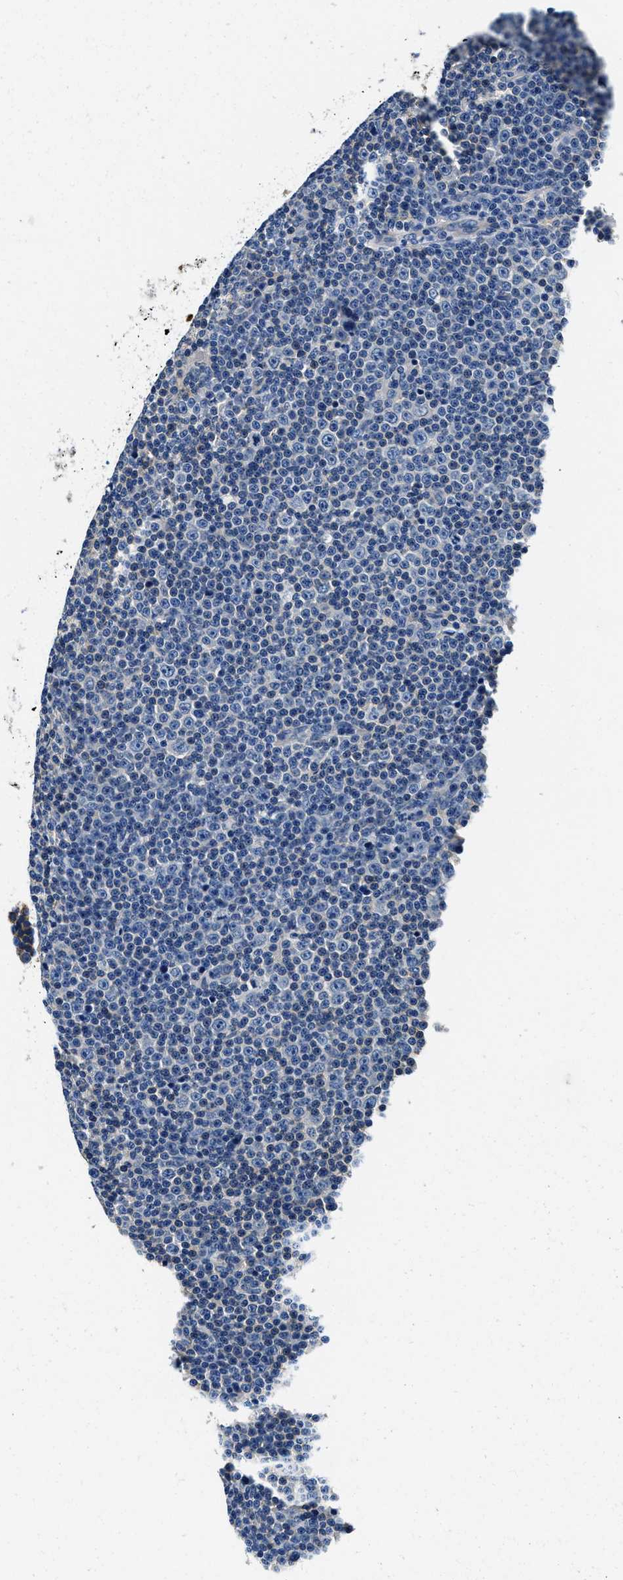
{"staining": {"intensity": "negative", "quantity": "none", "location": "none"}, "tissue": "lymphoma", "cell_type": "Tumor cells", "image_type": "cancer", "snomed": [{"axis": "morphology", "description": "Malignant lymphoma, non-Hodgkin's type, Low grade"}, {"axis": "topography", "description": "Lymph node"}], "caption": "Tumor cells show no significant protein expression in lymphoma.", "gene": "ZFAND3", "patient": {"sex": "female", "age": 67}}